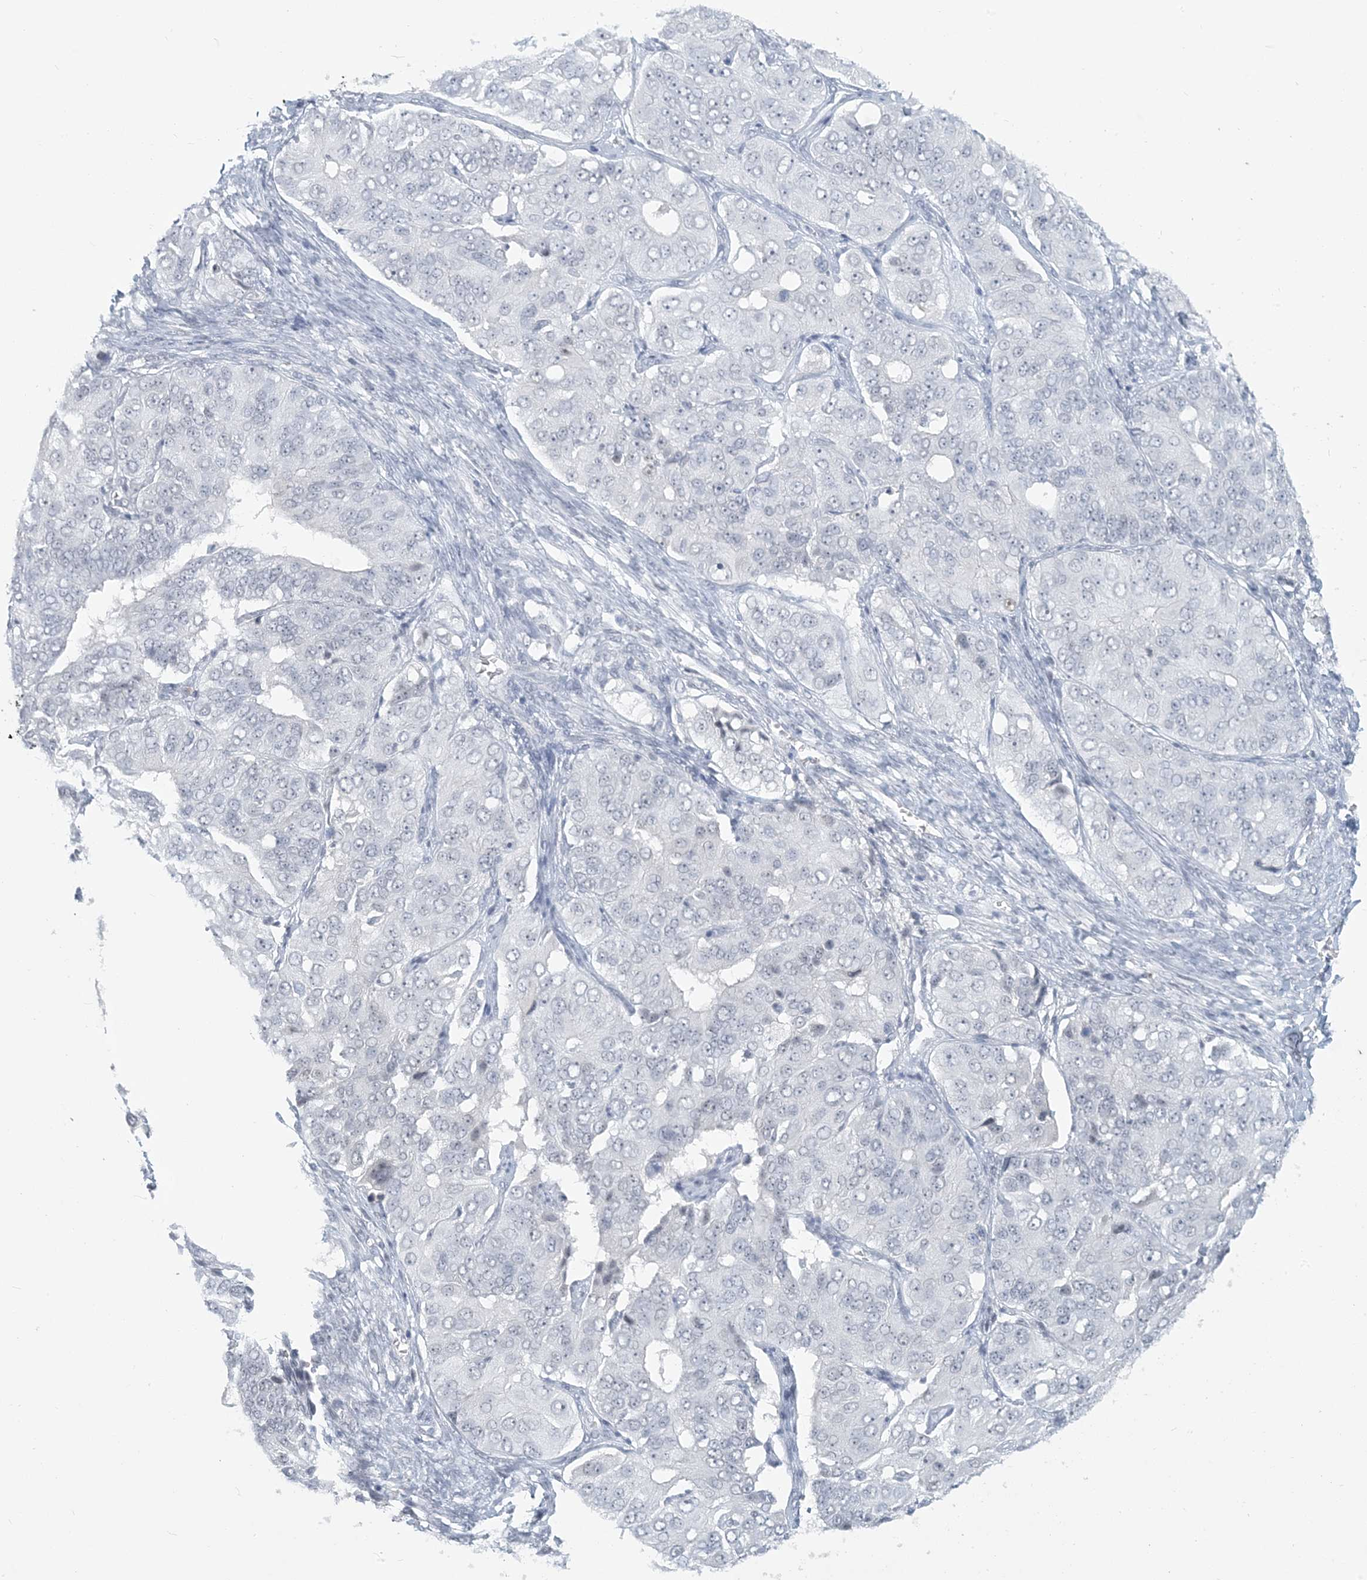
{"staining": {"intensity": "negative", "quantity": "none", "location": "none"}, "tissue": "ovarian cancer", "cell_type": "Tumor cells", "image_type": "cancer", "snomed": [{"axis": "morphology", "description": "Carcinoma, endometroid"}, {"axis": "topography", "description": "Ovary"}], "caption": "This is an IHC micrograph of ovarian cancer (endometroid carcinoma). There is no staining in tumor cells.", "gene": "SCML1", "patient": {"sex": "female", "age": 51}}